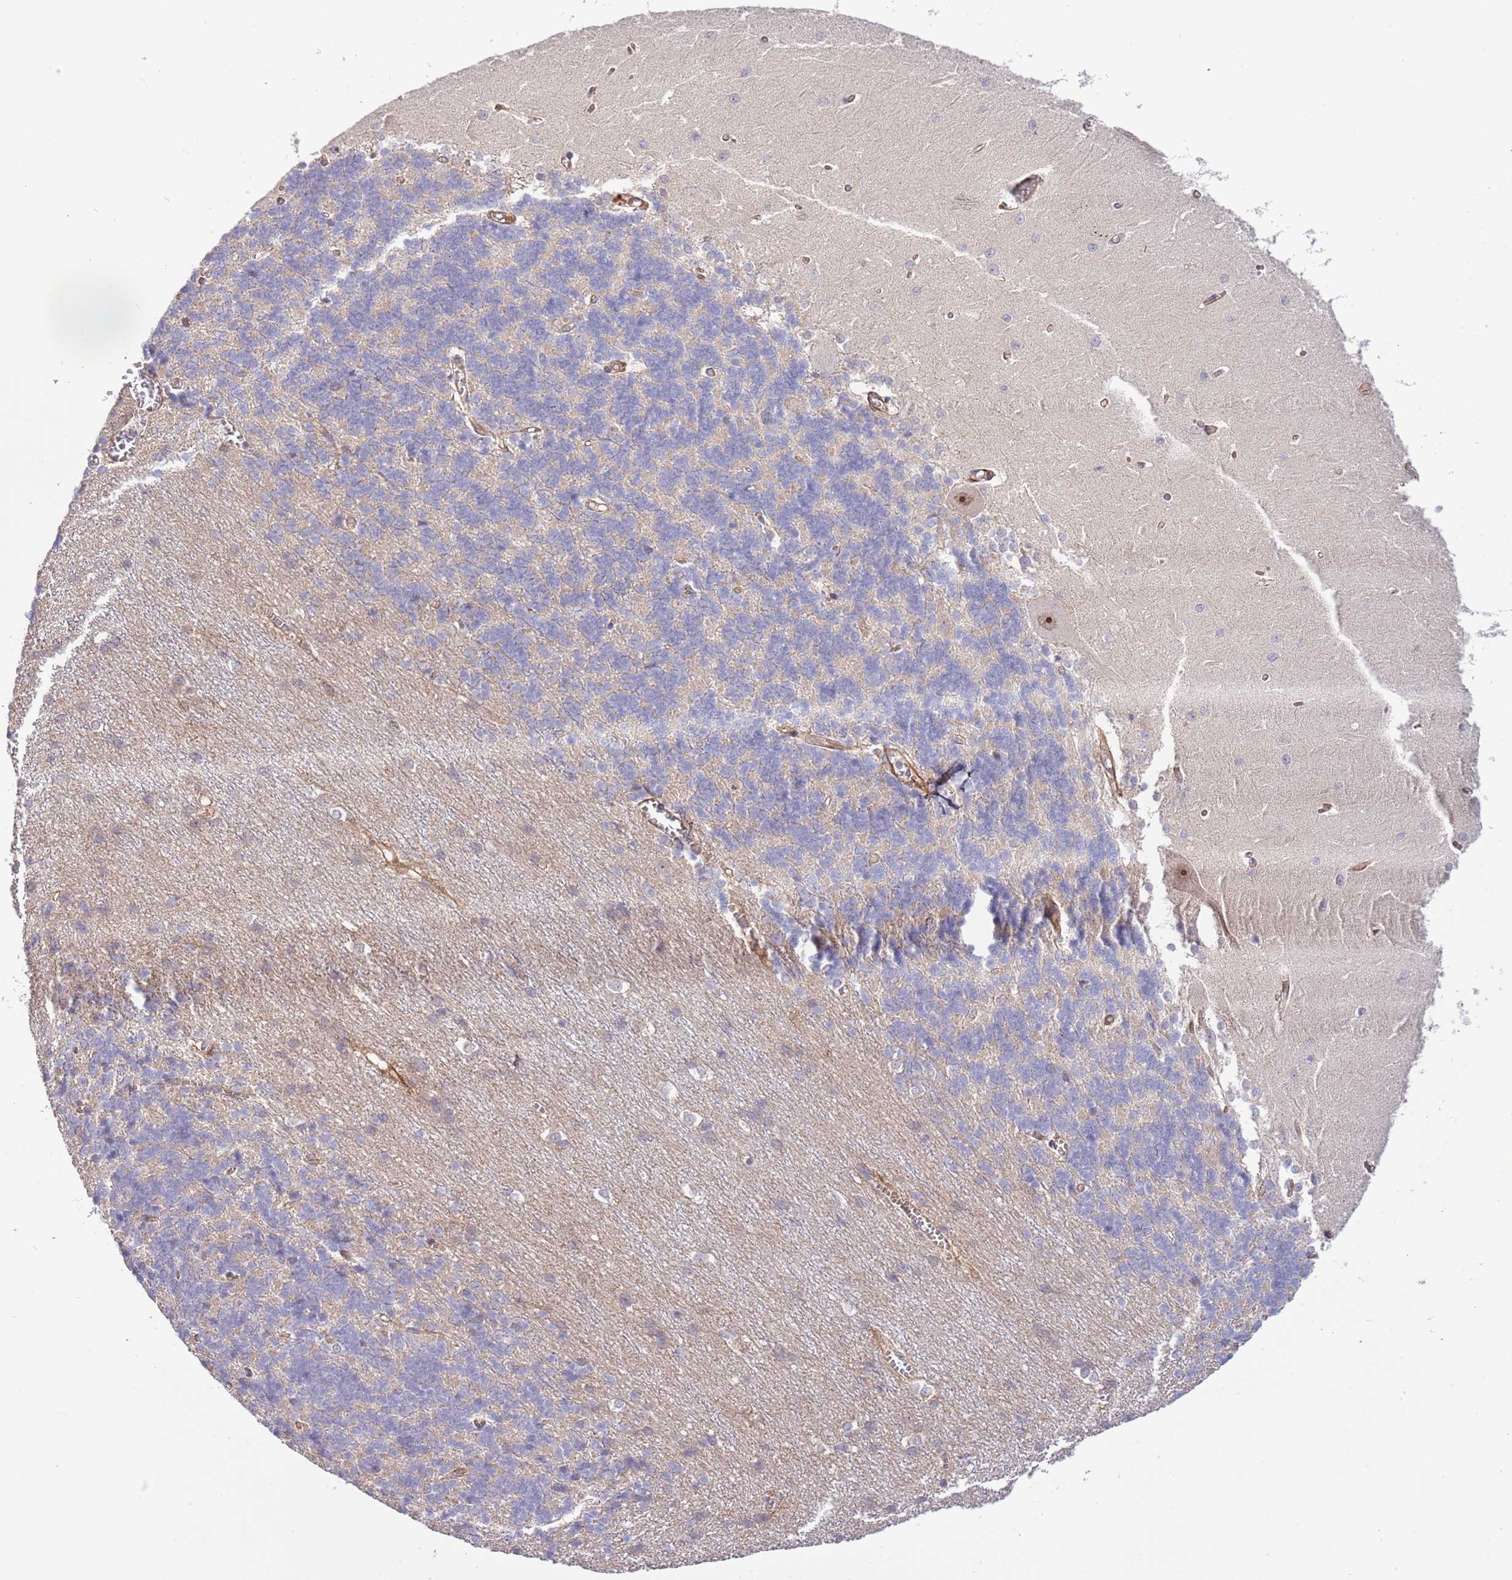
{"staining": {"intensity": "negative", "quantity": "none", "location": "none"}, "tissue": "cerebellum", "cell_type": "Cells in granular layer", "image_type": "normal", "snomed": [{"axis": "morphology", "description": "Normal tissue, NOS"}, {"axis": "topography", "description": "Cerebellum"}], "caption": "Immunohistochemistry (IHC) histopathology image of benign cerebellum: human cerebellum stained with DAB shows no significant protein positivity in cells in granular layer. (Stains: DAB (3,3'-diaminobenzidine) immunohistochemistry with hematoxylin counter stain, Microscopy: brightfield microscopy at high magnification).", "gene": "NEK3", "patient": {"sex": "male", "age": 37}}